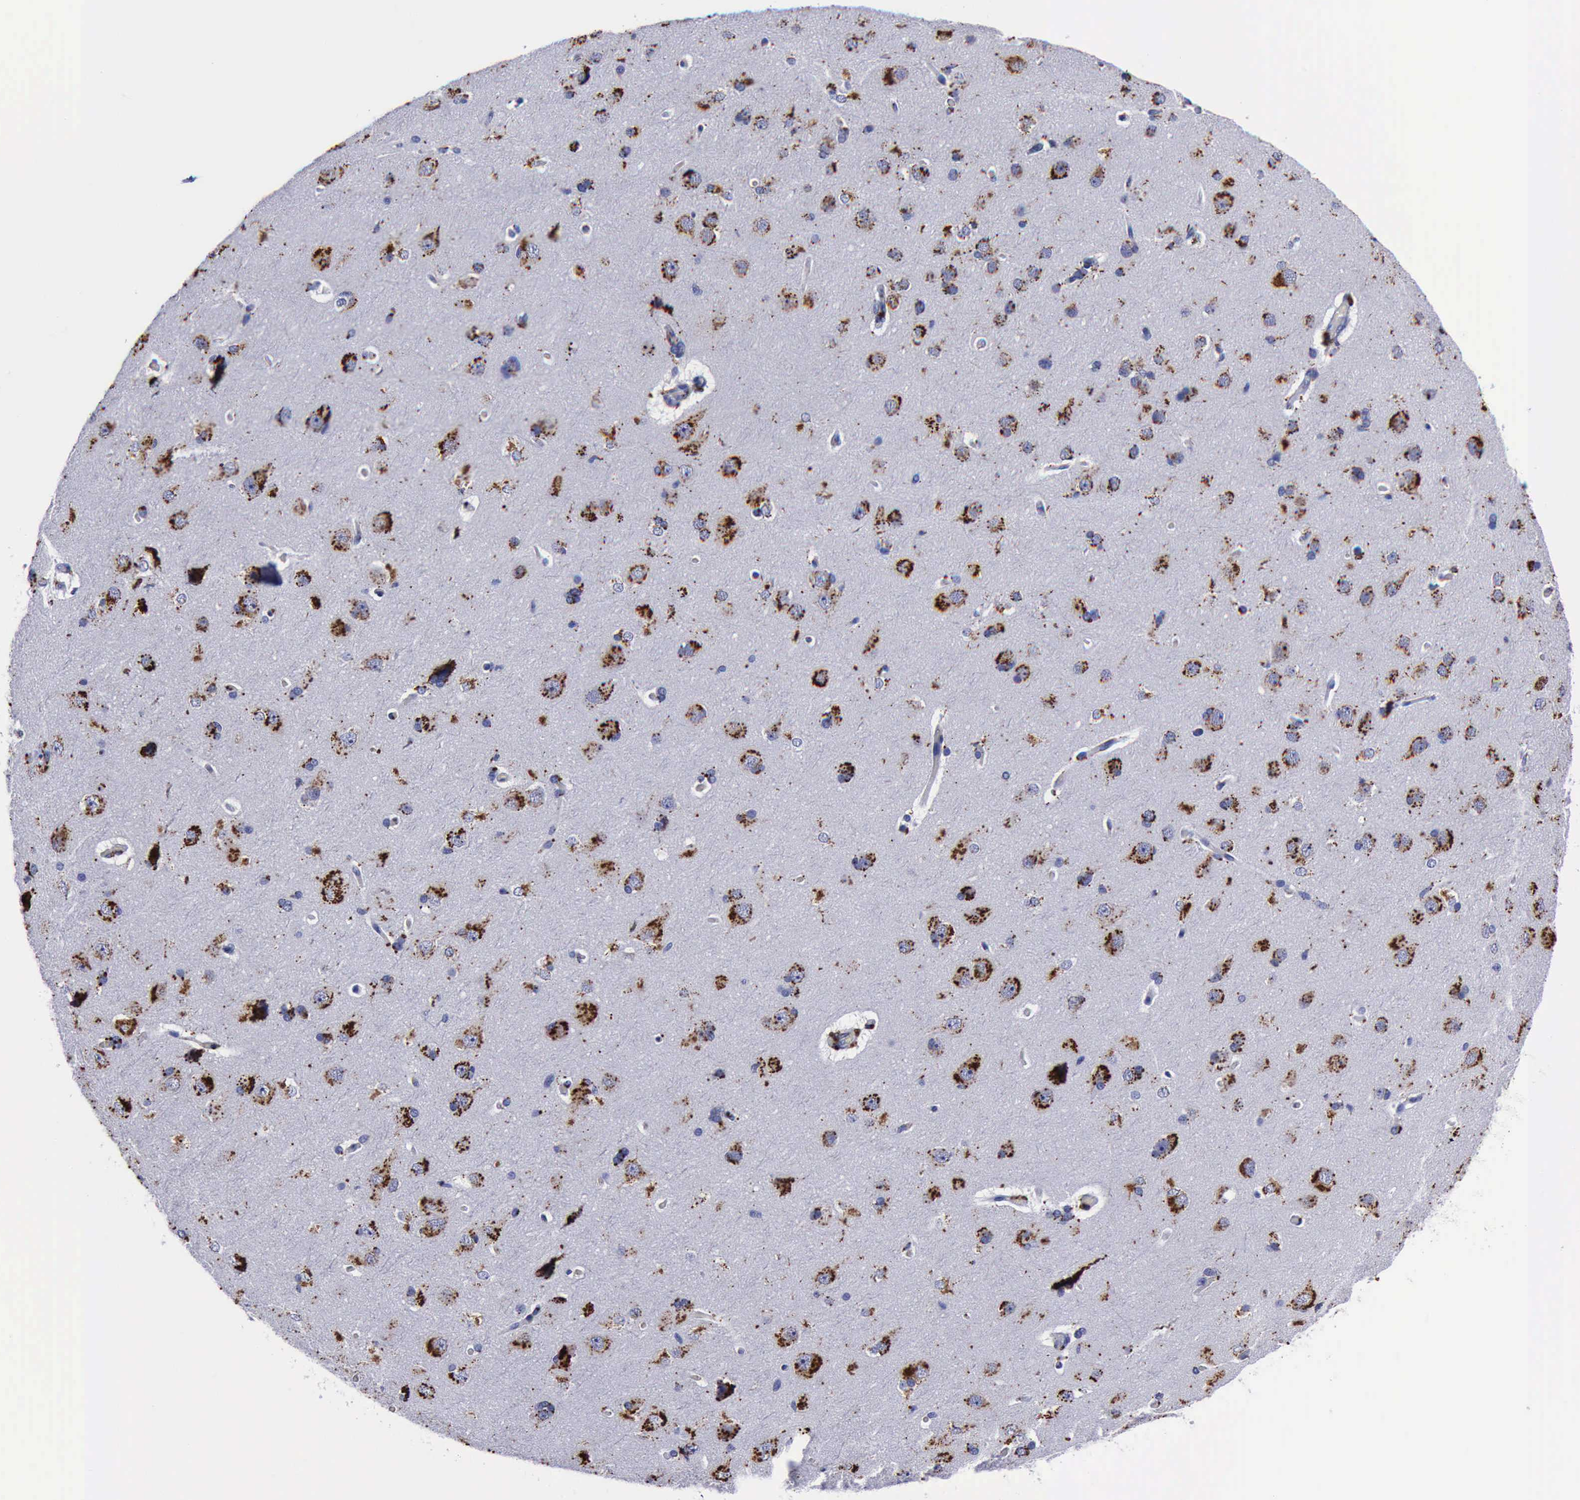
{"staining": {"intensity": "moderate", "quantity": ">75%", "location": "cytoplasmic/membranous"}, "tissue": "cerebral cortex", "cell_type": "Endothelial cells", "image_type": "normal", "snomed": [{"axis": "morphology", "description": "Normal tissue, NOS"}, {"axis": "topography", "description": "Cerebral cortex"}], "caption": "Brown immunohistochemical staining in unremarkable human cerebral cortex displays moderate cytoplasmic/membranous positivity in about >75% of endothelial cells. Nuclei are stained in blue.", "gene": "CTSD", "patient": {"sex": "female", "age": 45}}